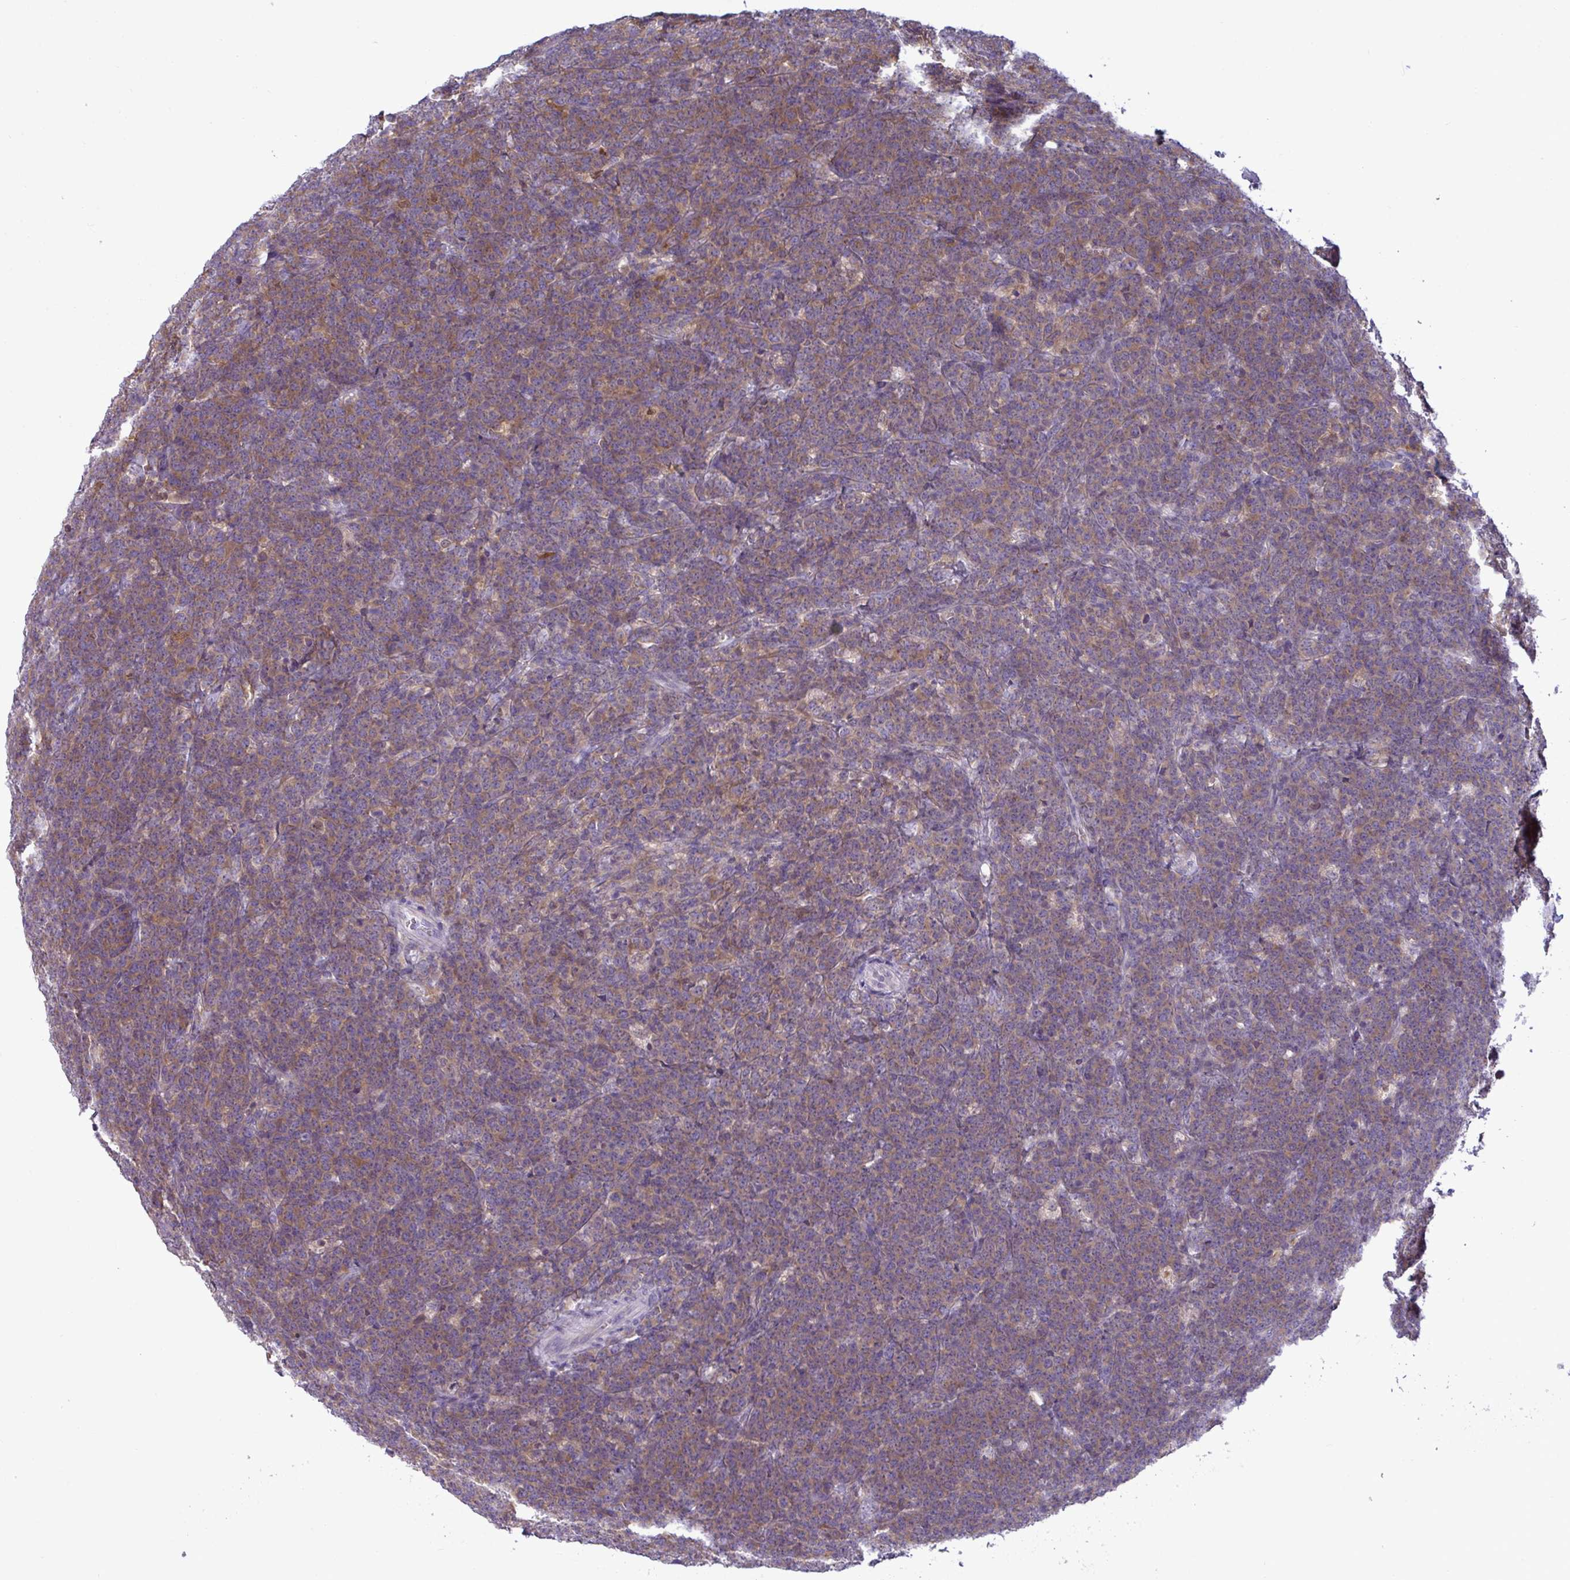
{"staining": {"intensity": "moderate", "quantity": "25%-75%", "location": "cytoplasmic/membranous"}, "tissue": "lymphoma", "cell_type": "Tumor cells", "image_type": "cancer", "snomed": [{"axis": "morphology", "description": "Malignant lymphoma, non-Hodgkin's type, High grade"}, {"axis": "topography", "description": "Small intestine"}, {"axis": "topography", "description": "Colon"}], "caption": "A photomicrograph of human high-grade malignant lymphoma, non-Hodgkin's type stained for a protein reveals moderate cytoplasmic/membranous brown staining in tumor cells.", "gene": "SLC30A6", "patient": {"sex": "male", "age": 8}}